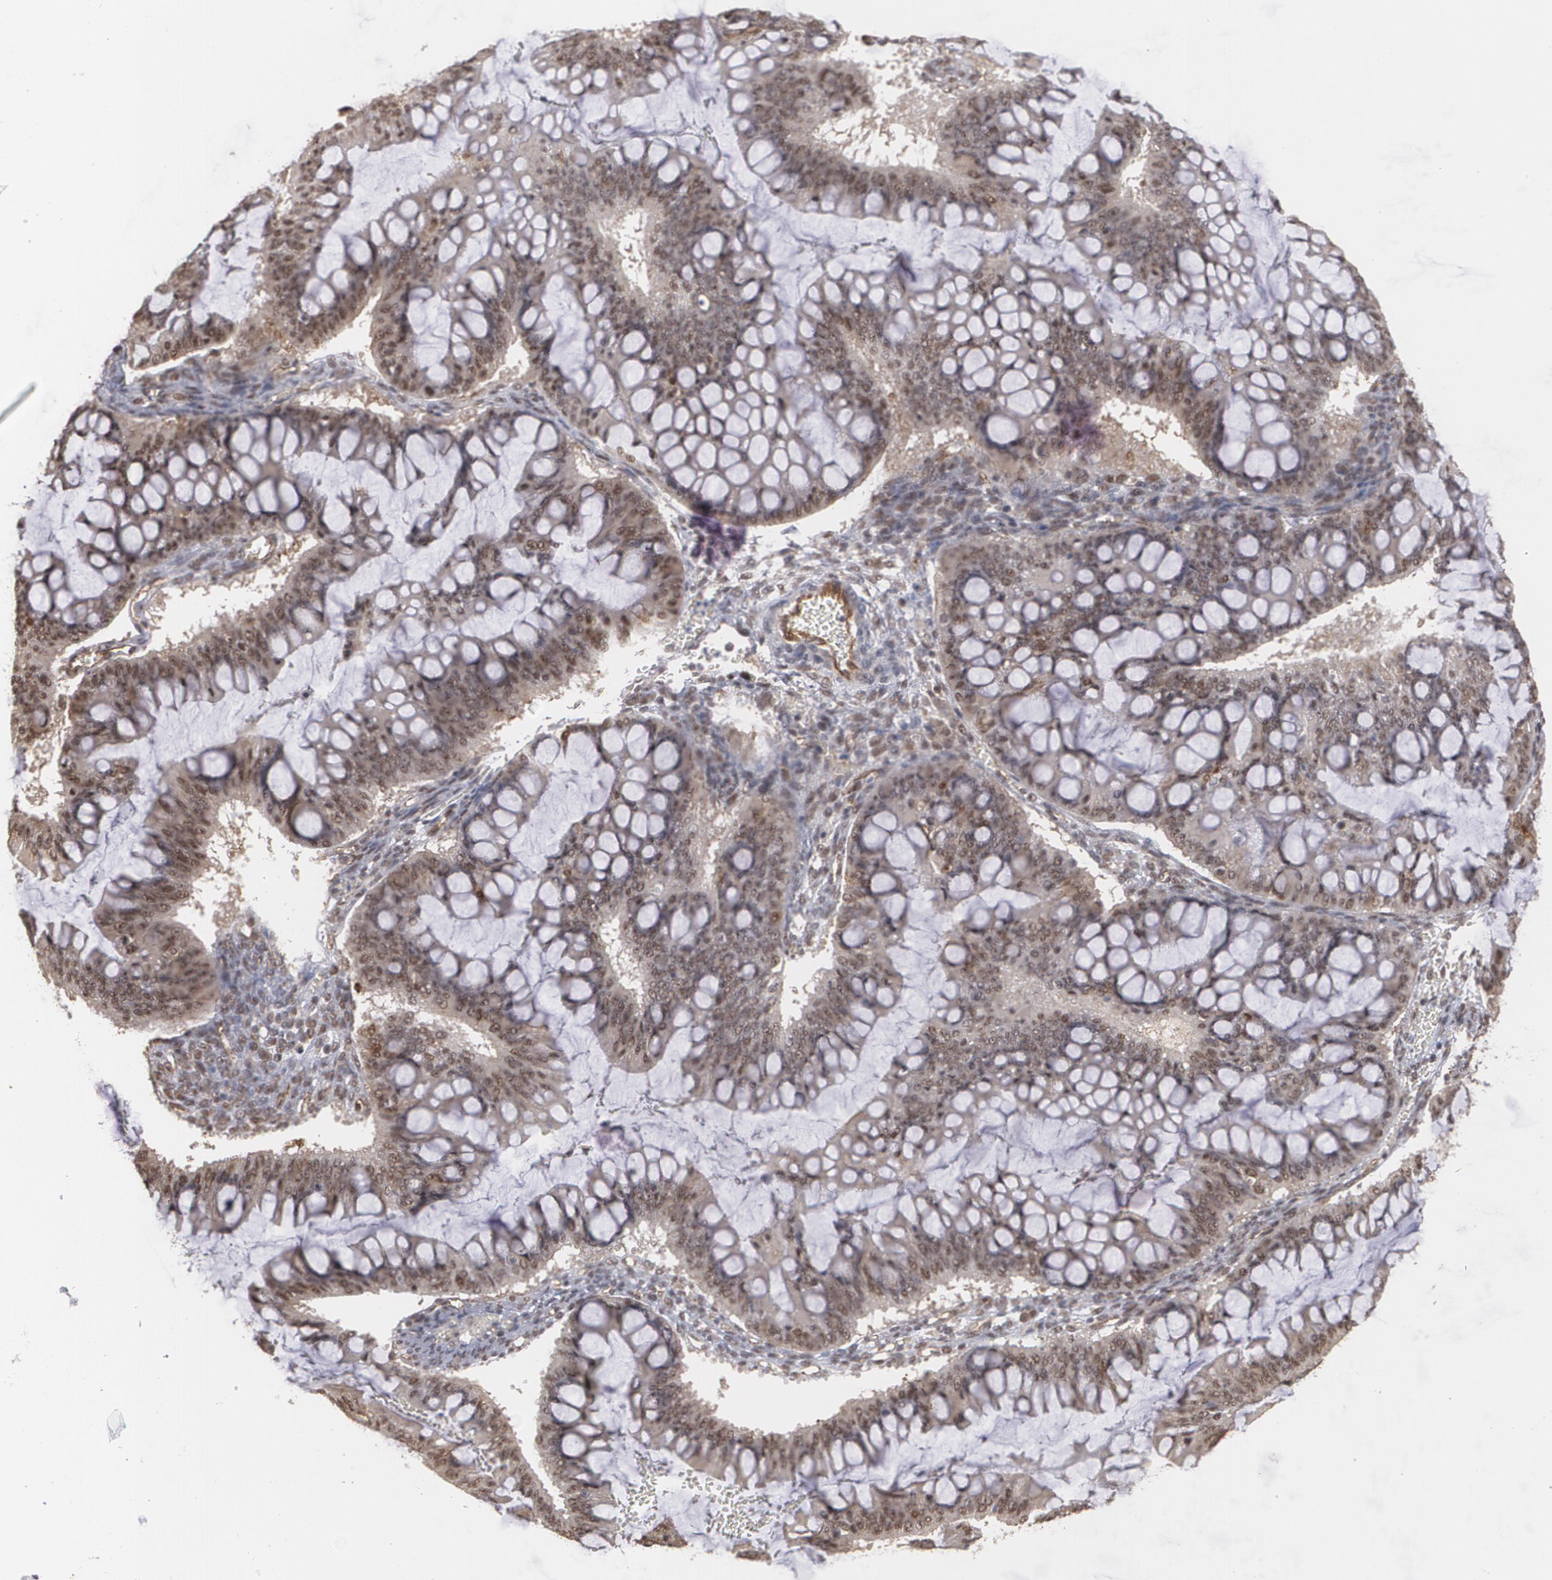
{"staining": {"intensity": "moderate", "quantity": ">75%", "location": "nuclear"}, "tissue": "ovarian cancer", "cell_type": "Tumor cells", "image_type": "cancer", "snomed": [{"axis": "morphology", "description": "Cystadenocarcinoma, mucinous, NOS"}, {"axis": "topography", "description": "Ovary"}], "caption": "A micrograph of mucinous cystadenocarcinoma (ovarian) stained for a protein exhibits moderate nuclear brown staining in tumor cells.", "gene": "ZNF75A", "patient": {"sex": "female", "age": 73}}